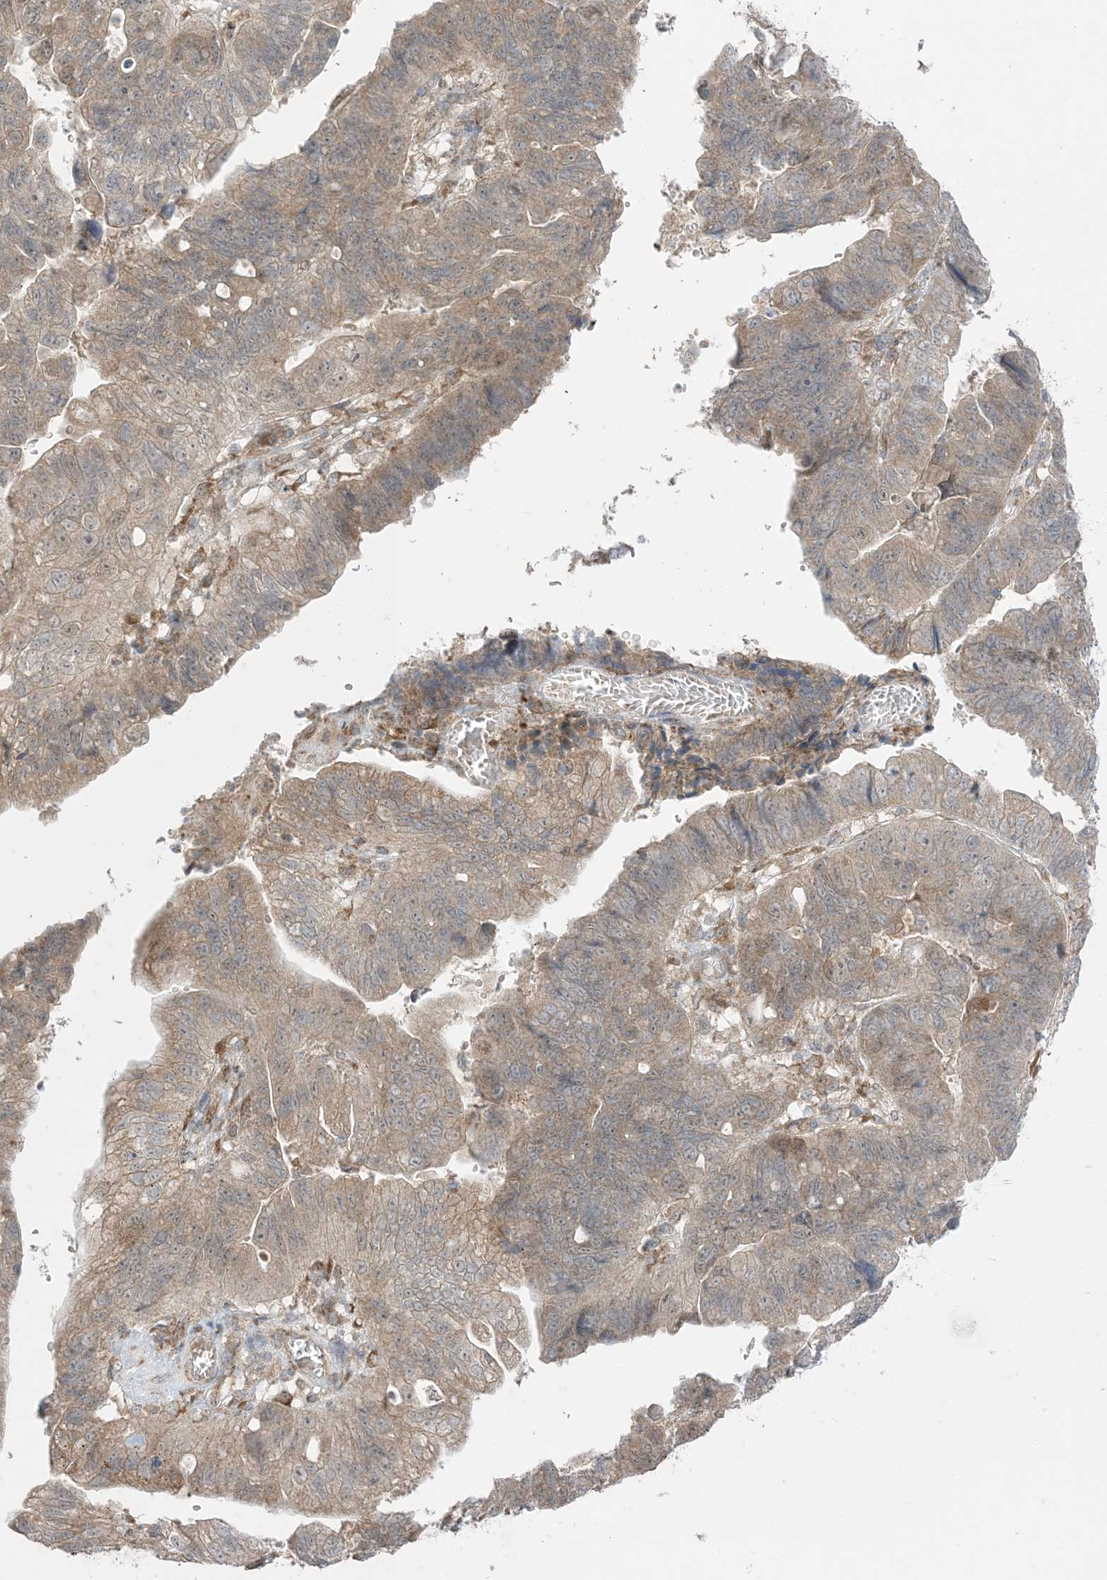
{"staining": {"intensity": "weak", "quantity": ">75%", "location": "cytoplasmic/membranous"}, "tissue": "stomach cancer", "cell_type": "Tumor cells", "image_type": "cancer", "snomed": [{"axis": "morphology", "description": "Adenocarcinoma, NOS"}, {"axis": "topography", "description": "Stomach"}], "caption": "The immunohistochemical stain highlights weak cytoplasmic/membranous positivity in tumor cells of adenocarcinoma (stomach) tissue.", "gene": "ODC1", "patient": {"sex": "male", "age": 59}}